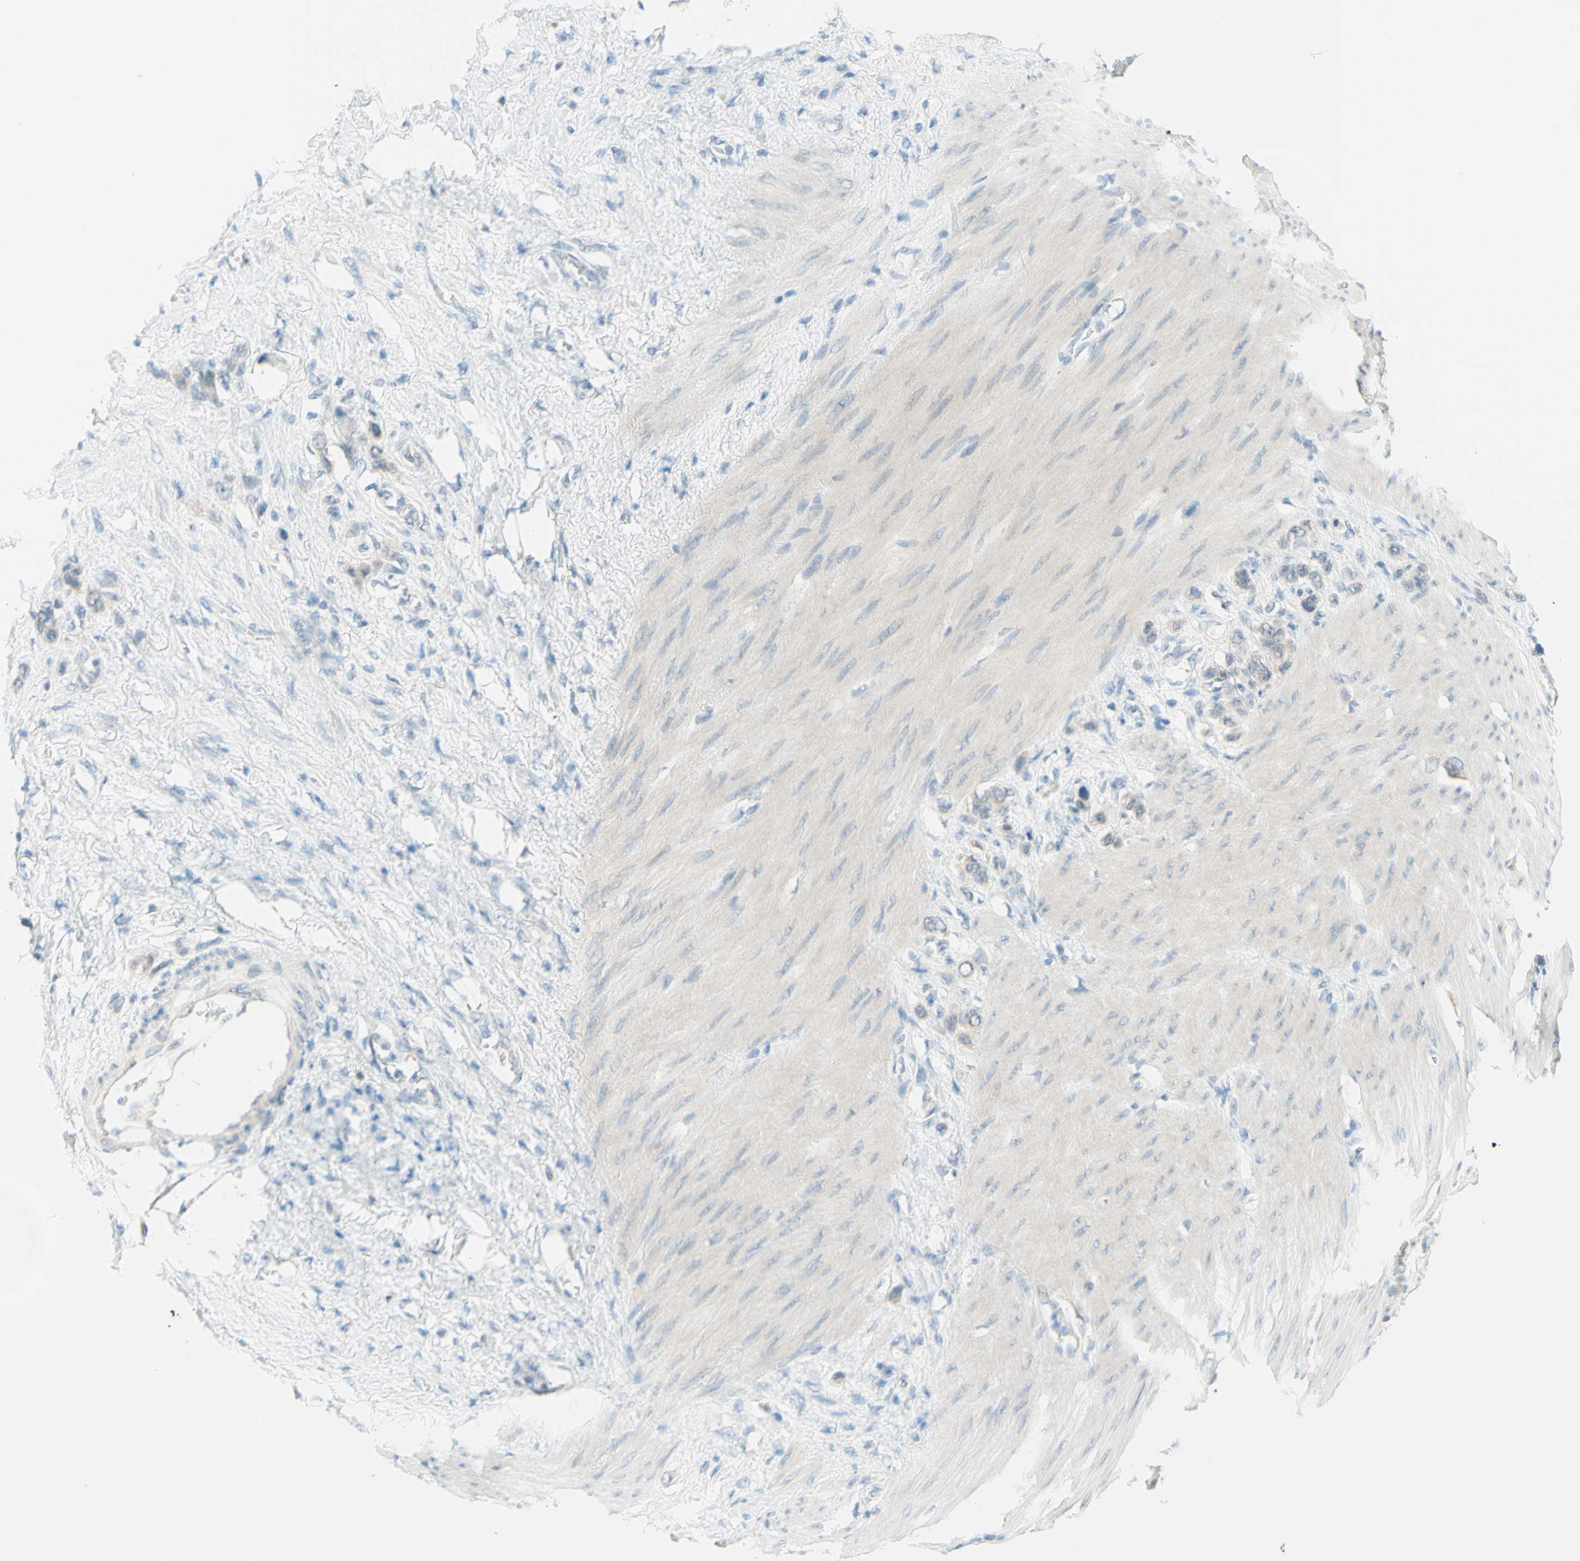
{"staining": {"intensity": "weak", "quantity": "<25%", "location": "cytoplasmic/membranous"}, "tissue": "stomach cancer", "cell_type": "Tumor cells", "image_type": "cancer", "snomed": [{"axis": "morphology", "description": "Adenocarcinoma, NOS"}, {"axis": "morphology", "description": "Adenocarcinoma, High grade"}, {"axis": "topography", "description": "Stomach, upper"}, {"axis": "topography", "description": "Stomach, lower"}], "caption": "Tumor cells show no significant protein expression in stomach cancer (adenocarcinoma).", "gene": "JPH1", "patient": {"sex": "female", "age": 65}}